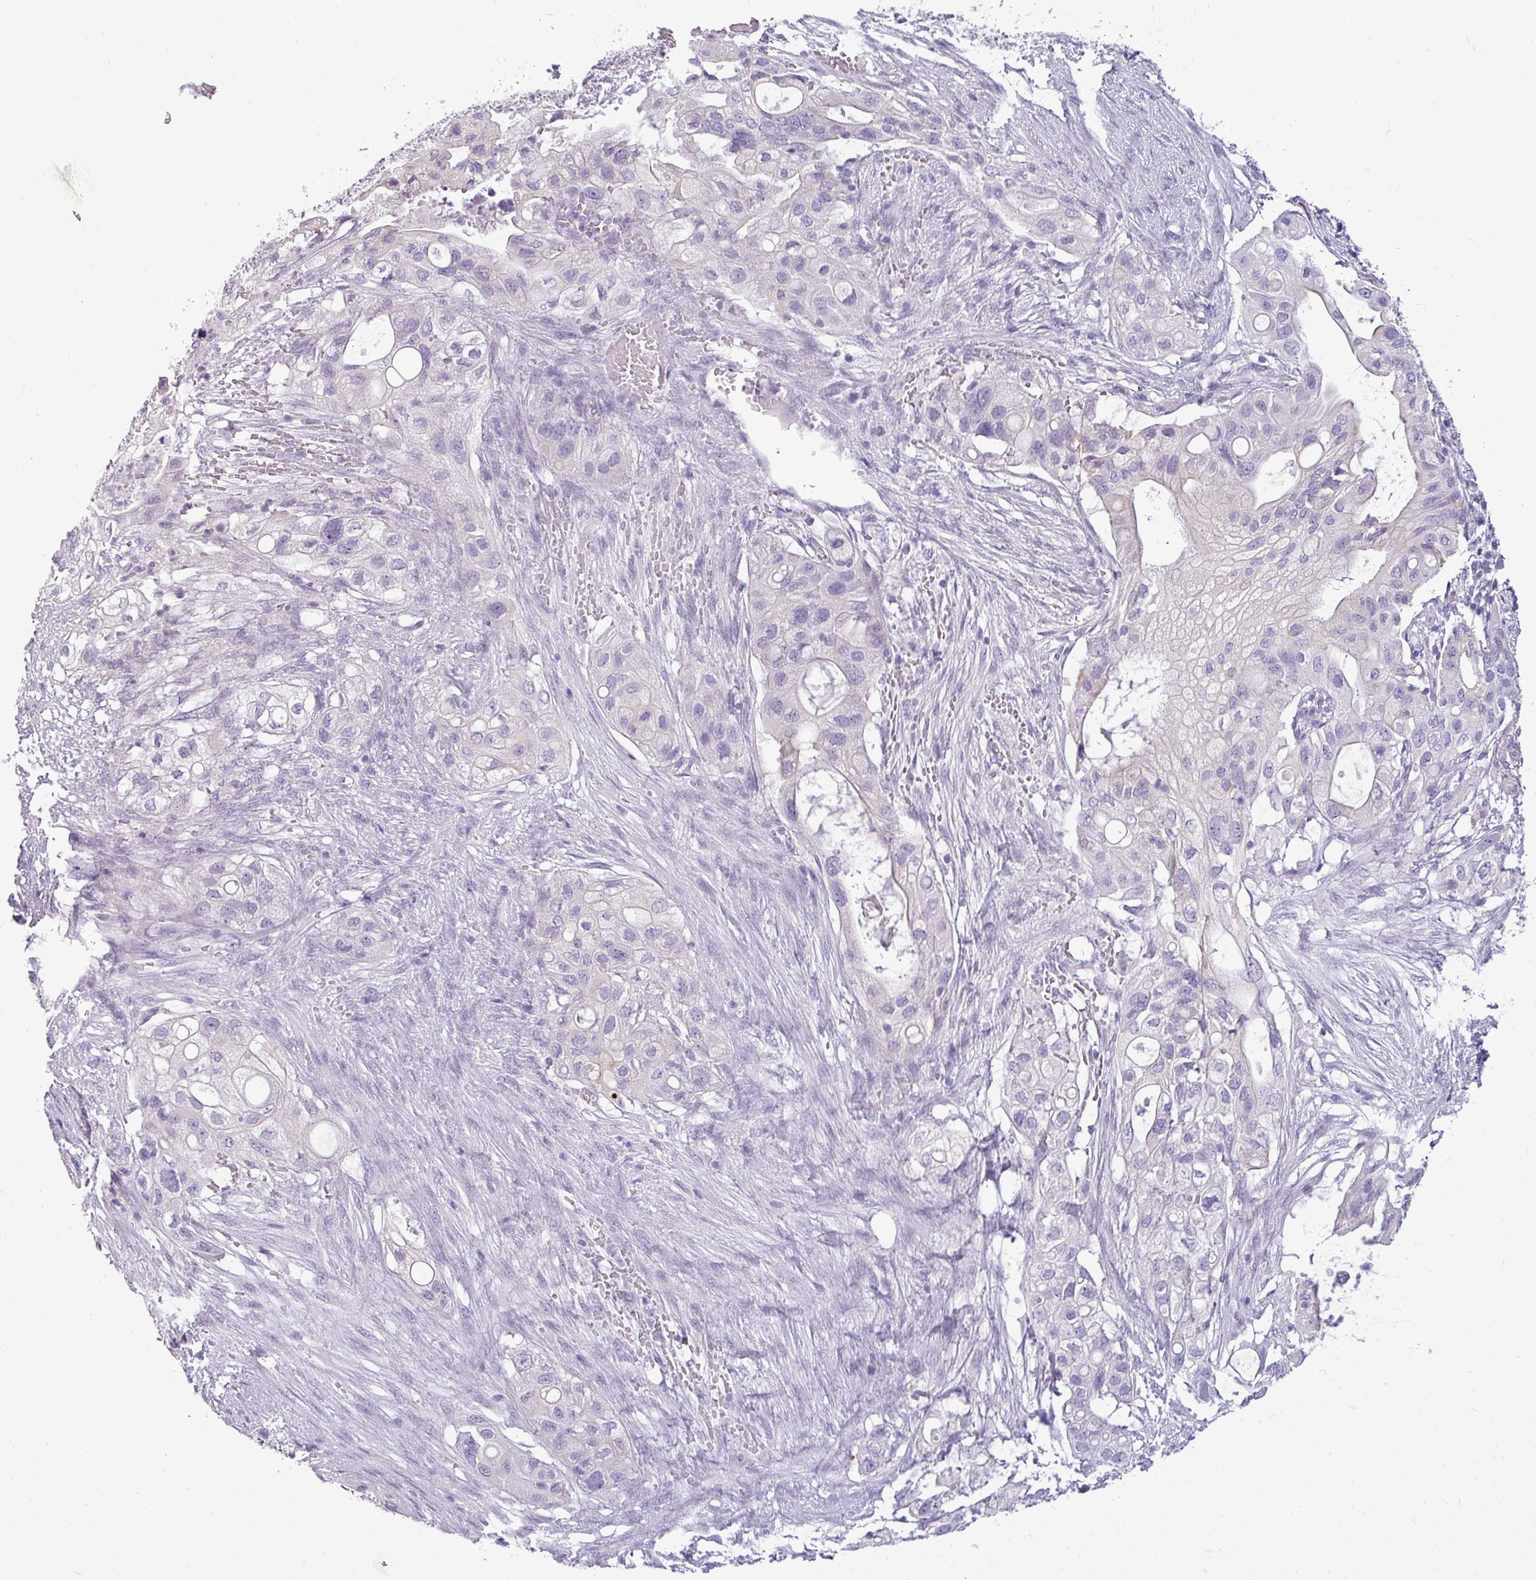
{"staining": {"intensity": "negative", "quantity": "none", "location": "none"}, "tissue": "pancreatic cancer", "cell_type": "Tumor cells", "image_type": "cancer", "snomed": [{"axis": "morphology", "description": "Adenocarcinoma, NOS"}, {"axis": "topography", "description": "Pancreas"}], "caption": "DAB (3,3'-diaminobenzidine) immunohistochemical staining of human pancreatic adenocarcinoma exhibits no significant staining in tumor cells.", "gene": "DNAAF9", "patient": {"sex": "female", "age": 72}}